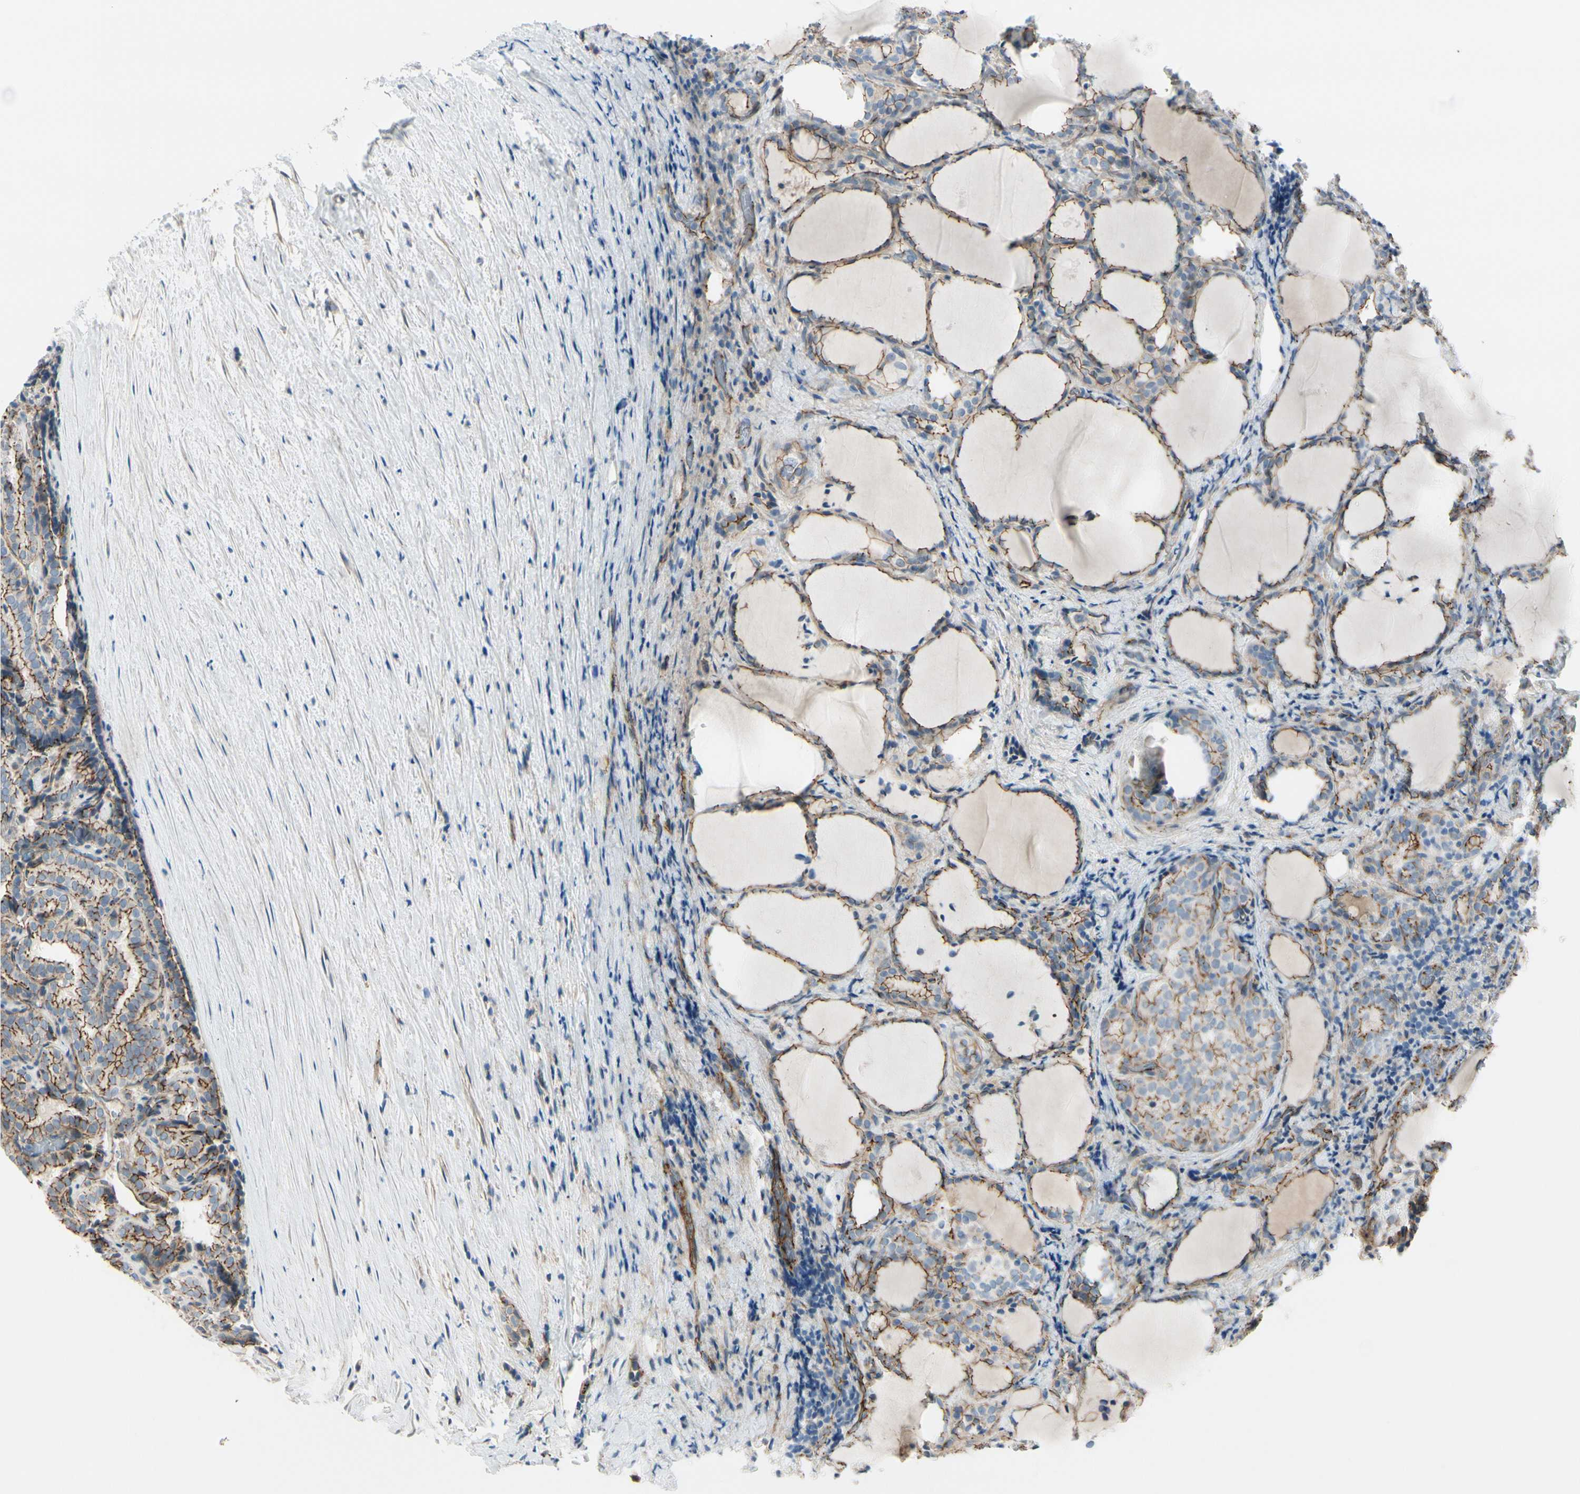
{"staining": {"intensity": "moderate", "quantity": "25%-75%", "location": "cytoplasmic/membranous"}, "tissue": "thyroid cancer", "cell_type": "Tumor cells", "image_type": "cancer", "snomed": [{"axis": "morphology", "description": "Normal tissue, NOS"}, {"axis": "morphology", "description": "Papillary adenocarcinoma, NOS"}, {"axis": "topography", "description": "Thyroid gland"}], "caption": "A brown stain labels moderate cytoplasmic/membranous positivity of a protein in thyroid papillary adenocarcinoma tumor cells.", "gene": "TJP1", "patient": {"sex": "female", "age": 30}}